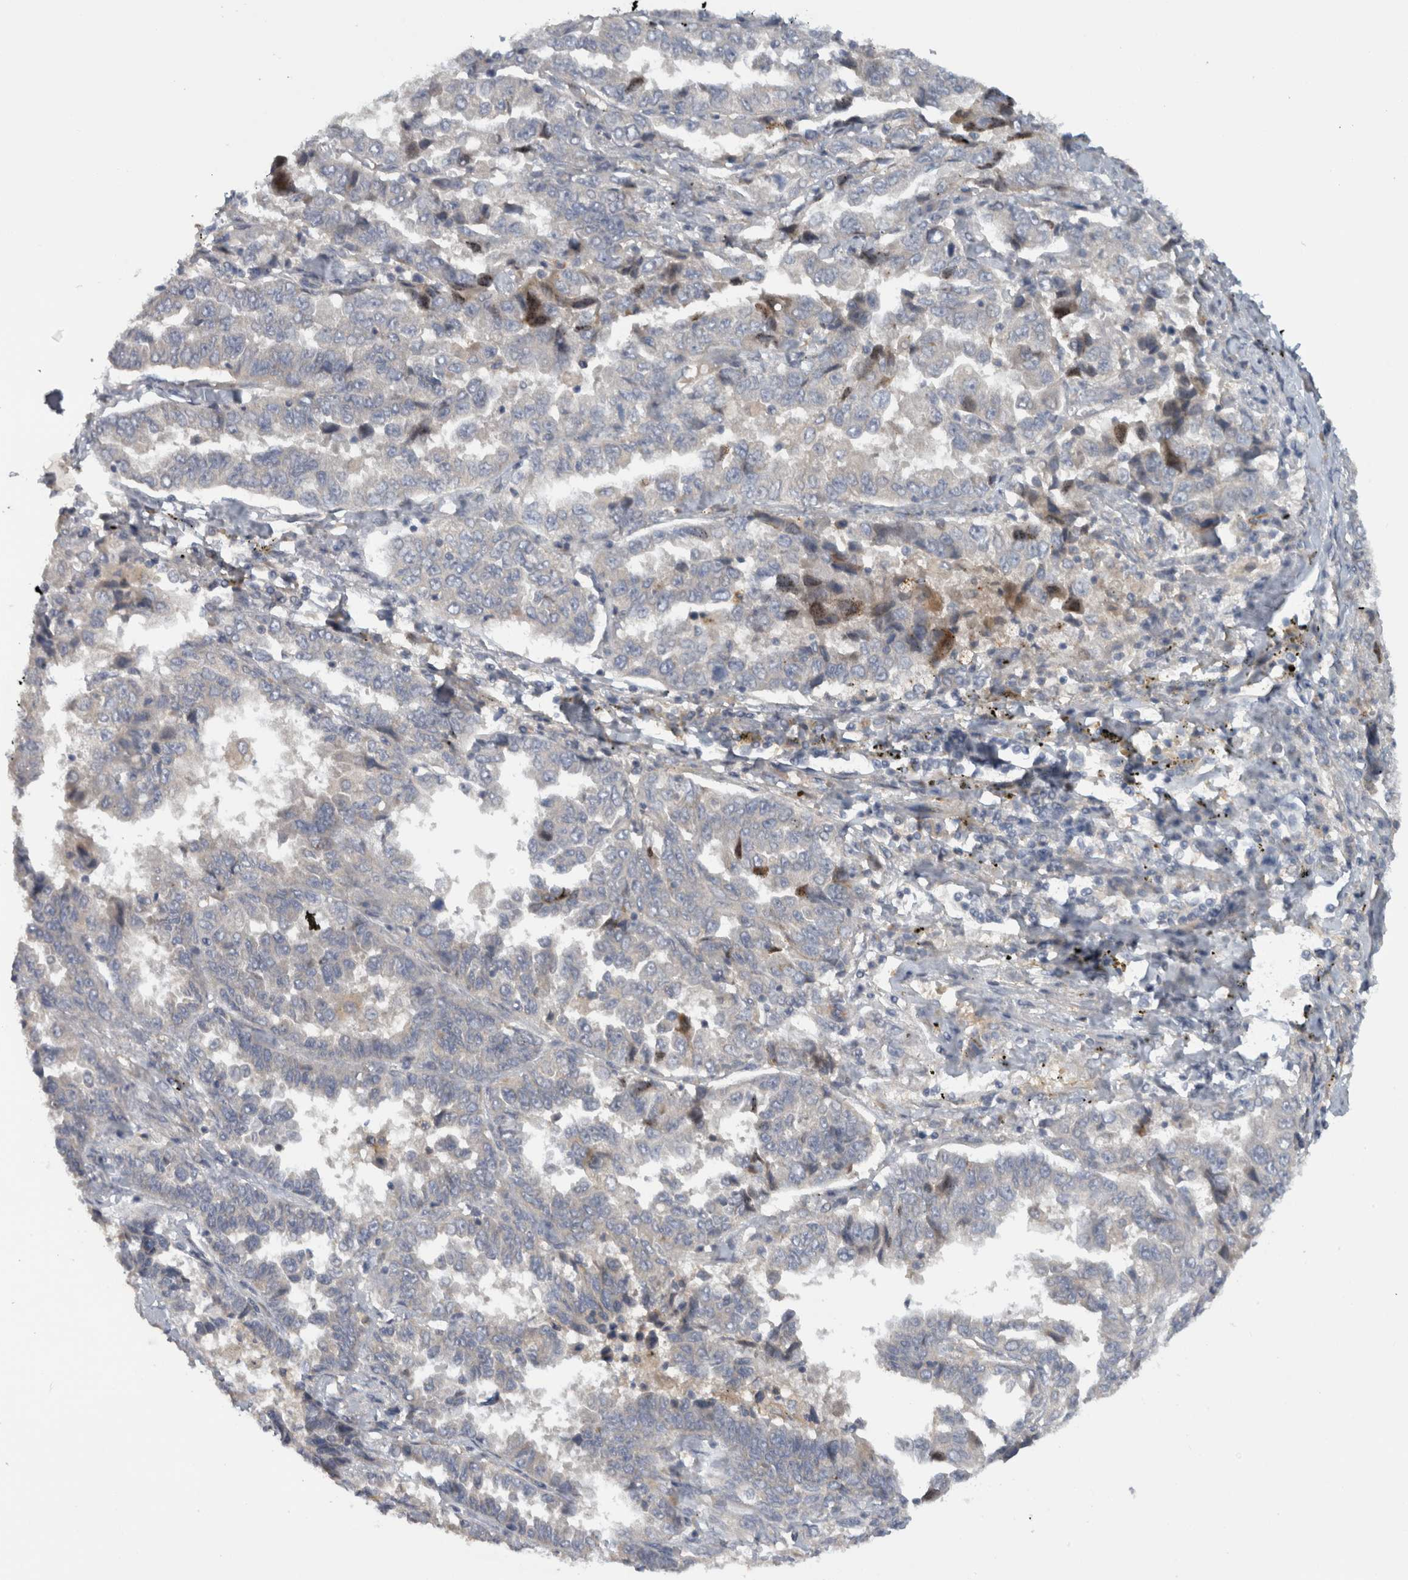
{"staining": {"intensity": "negative", "quantity": "none", "location": "none"}, "tissue": "lung cancer", "cell_type": "Tumor cells", "image_type": "cancer", "snomed": [{"axis": "morphology", "description": "Adenocarcinoma, NOS"}, {"axis": "topography", "description": "Lung"}], "caption": "Protein analysis of lung adenocarcinoma reveals no significant staining in tumor cells.", "gene": "VEPH1", "patient": {"sex": "female", "age": 51}}